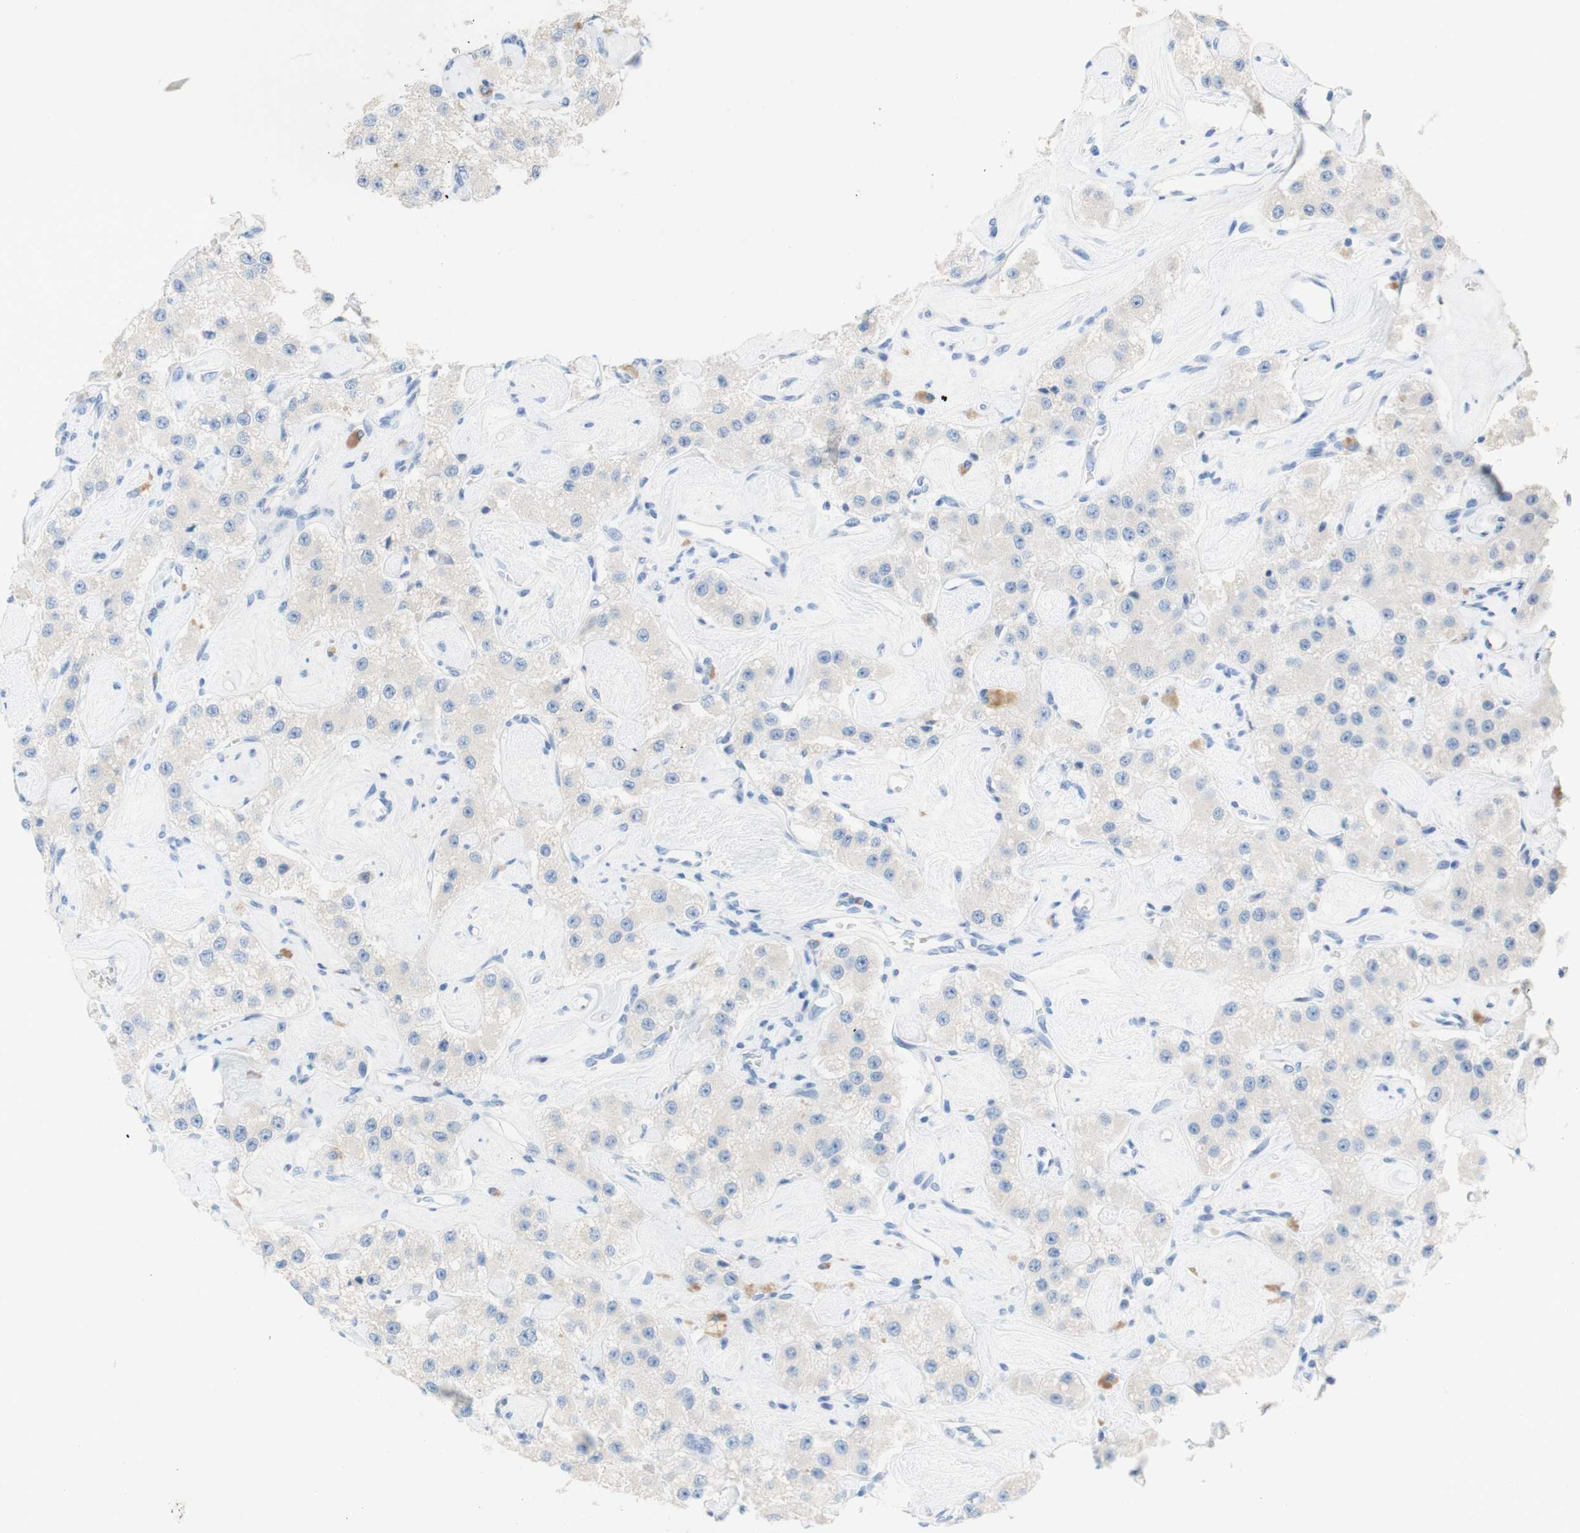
{"staining": {"intensity": "negative", "quantity": "none", "location": "none"}, "tissue": "carcinoid", "cell_type": "Tumor cells", "image_type": "cancer", "snomed": [{"axis": "morphology", "description": "Carcinoid, malignant, NOS"}, {"axis": "topography", "description": "Pancreas"}], "caption": "This micrograph is of carcinoid stained with immunohistochemistry to label a protein in brown with the nuclei are counter-stained blue. There is no staining in tumor cells.", "gene": "POLR2J3", "patient": {"sex": "male", "age": 41}}